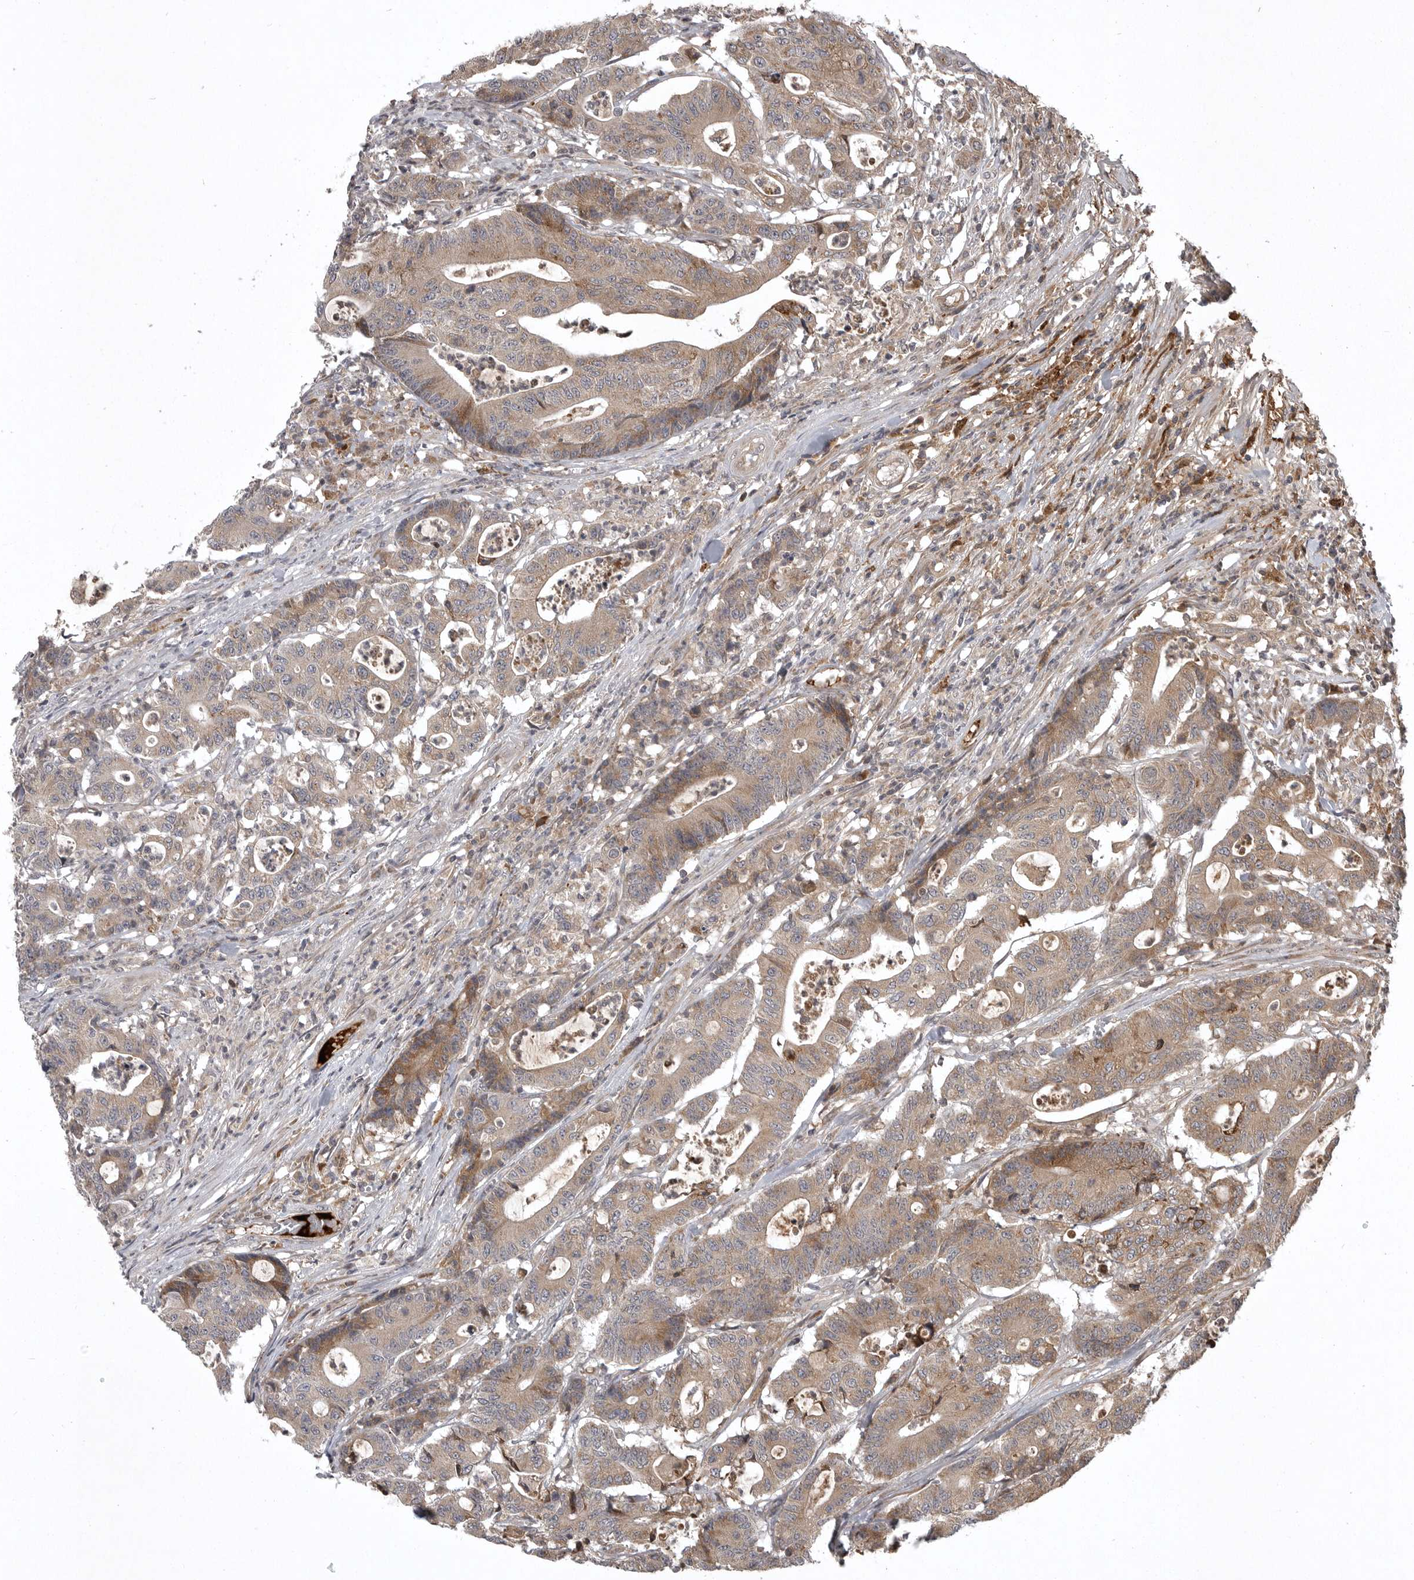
{"staining": {"intensity": "moderate", "quantity": ">75%", "location": "cytoplasmic/membranous"}, "tissue": "colorectal cancer", "cell_type": "Tumor cells", "image_type": "cancer", "snomed": [{"axis": "morphology", "description": "Adenocarcinoma, NOS"}, {"axis": "topography", "description": "Colon"}], "caption": "DAB immunohistochemical staining of colorectal adenocarcinoma displays moderate cytoplasmic/membranous protein expression in approximately >75% of tumor cells. The staining was performed using DAB (3,3'-diaminobenzidine) to visualize the protein expression in brown, while the nuclei were stained in blue with hematoxylin (Magnification: 20x).", "gene": "GPR31", "patient": {"sex": "female", "age": 84}}